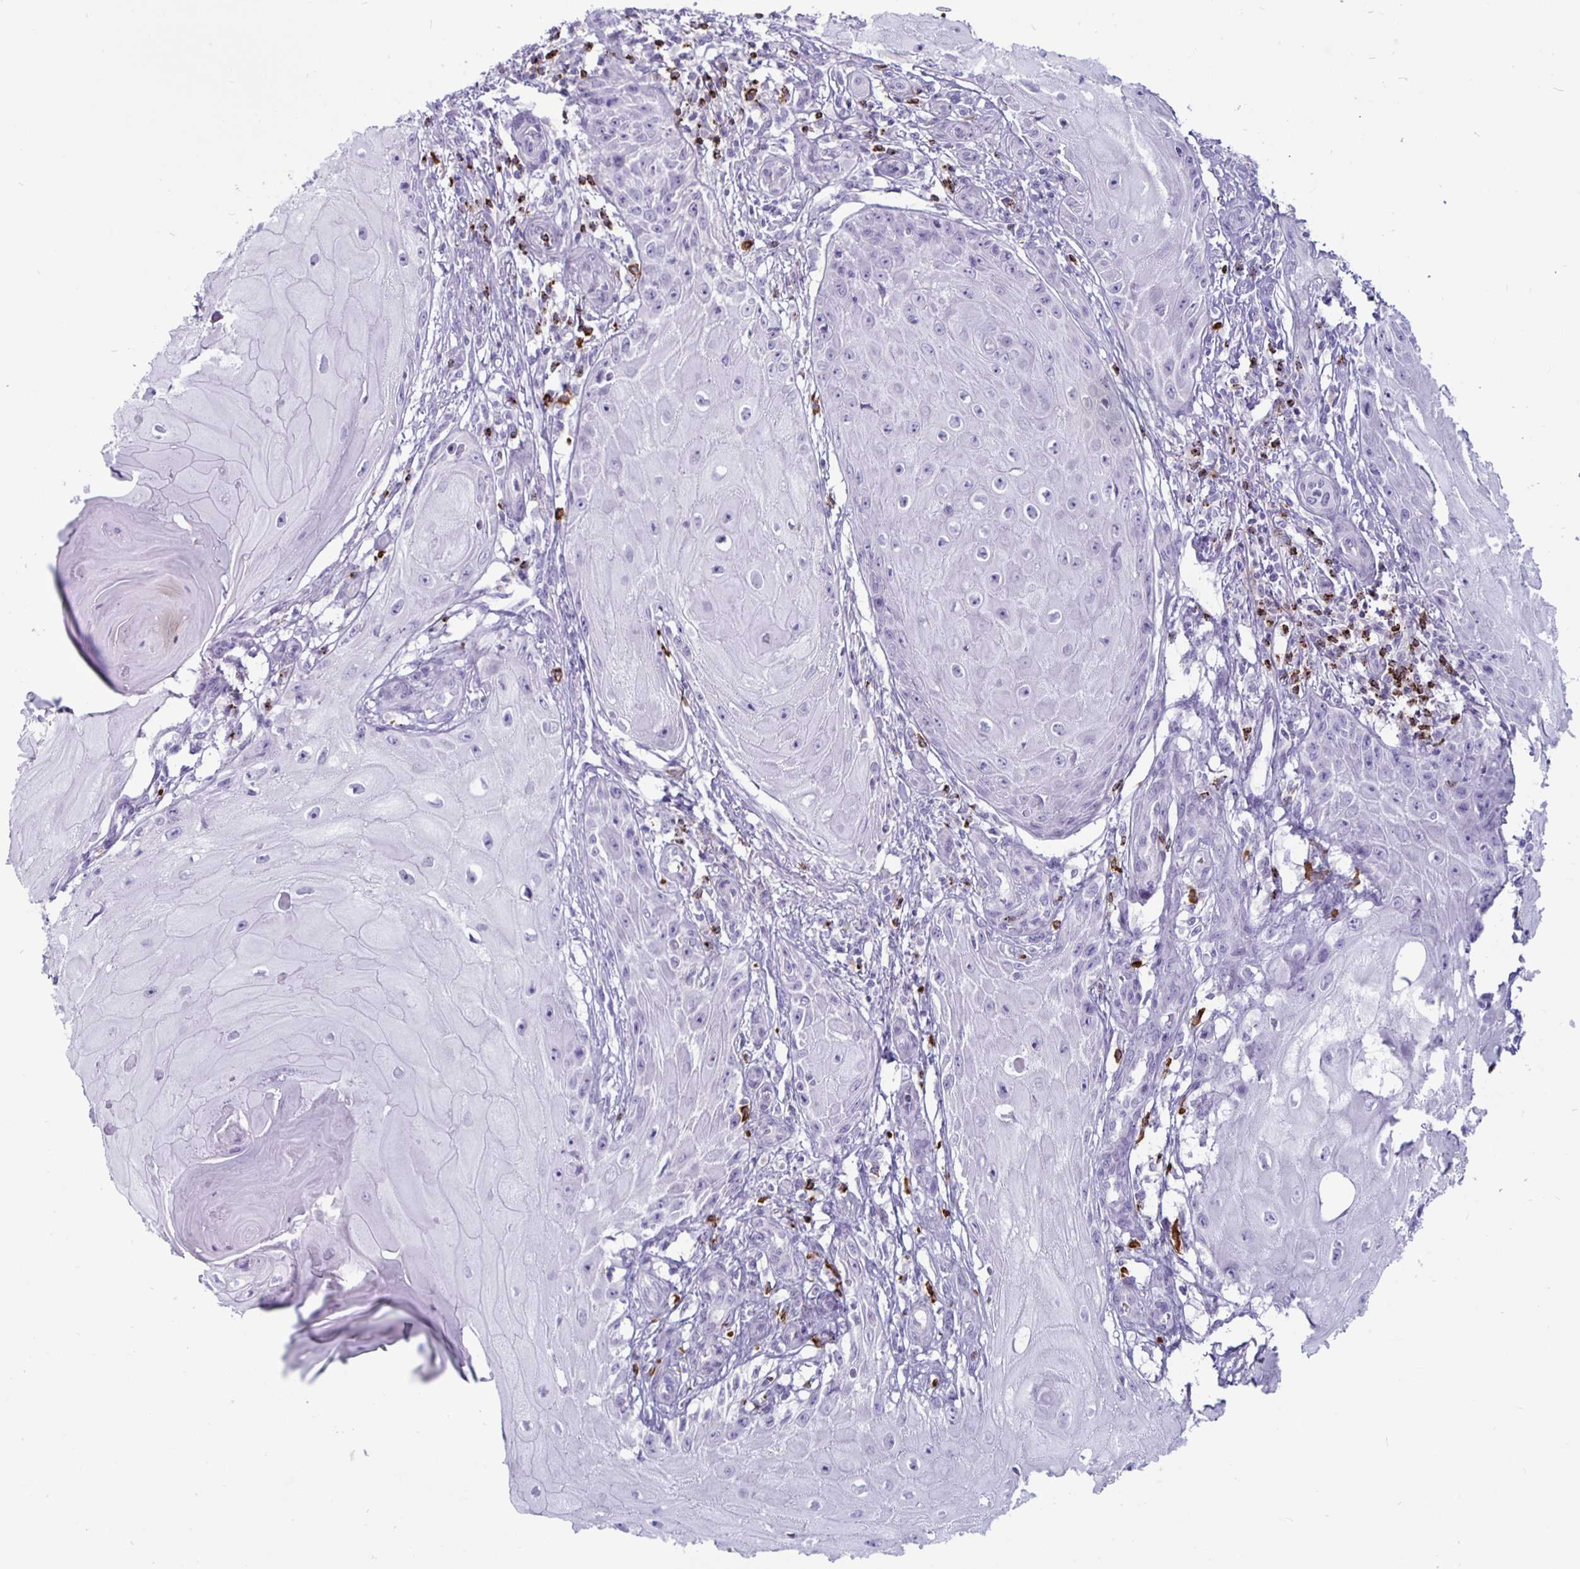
{"staining": {"intensity": "negative", "quantity": "none", "location": "none"}, "tissue": "skin cancer", "cell_type": "Tumor cells", "image_type": "cancer", "snomed": [{"axis": "morphology", "description": "Squamous cell carcinoma, NOS"}, {"axis": "topography", "description": "Skin"}], "caption": "High power microscopy image of an immunohistochemistry histopathology image of skin cancer (squamous cell carcinoma), revealing no significant expression in tumor cells.", "gene": "GZMK", "patient": {"sex": "female", "age": 77}}